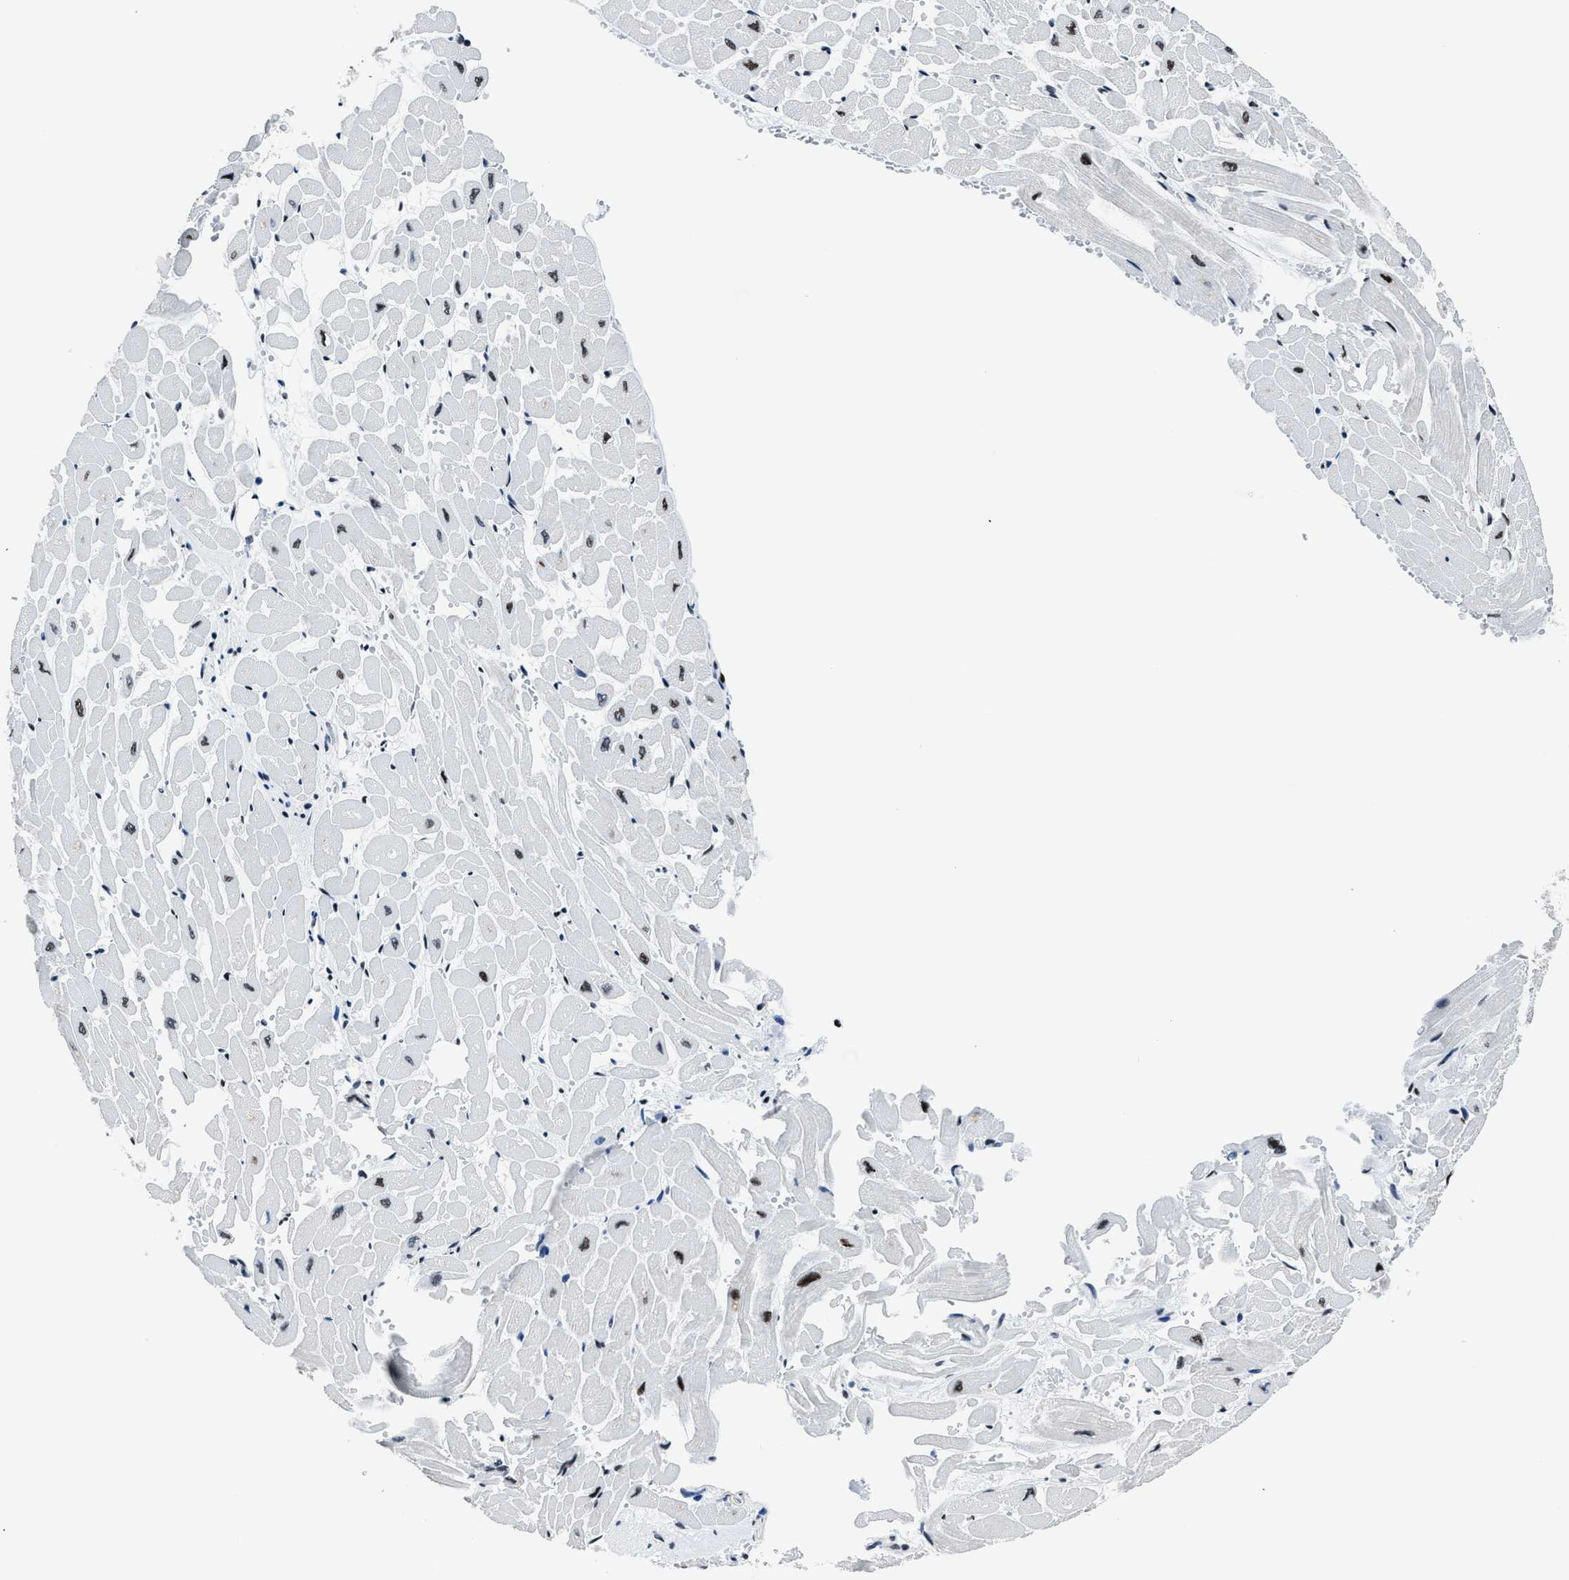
{"staining": {"intensity": "moderate", "quantity": ">75%", "location": "nuclear"}, "tissue": "heart muscle", "cell_type": "Cardiomyocytes", "image_type": "normal", "snomed": [{"axis": "morphology", "description": "Normal tissue, NOS"}, {"axis": "topography", "description": "Heart"}], "caption": "Heart muscle stained with a brown dye reveals moderate nuclear positive positivity in about >75% of cardiomyocytes.", "gene": "PPIE", "patient": {"sex": "male", "age": 45}}